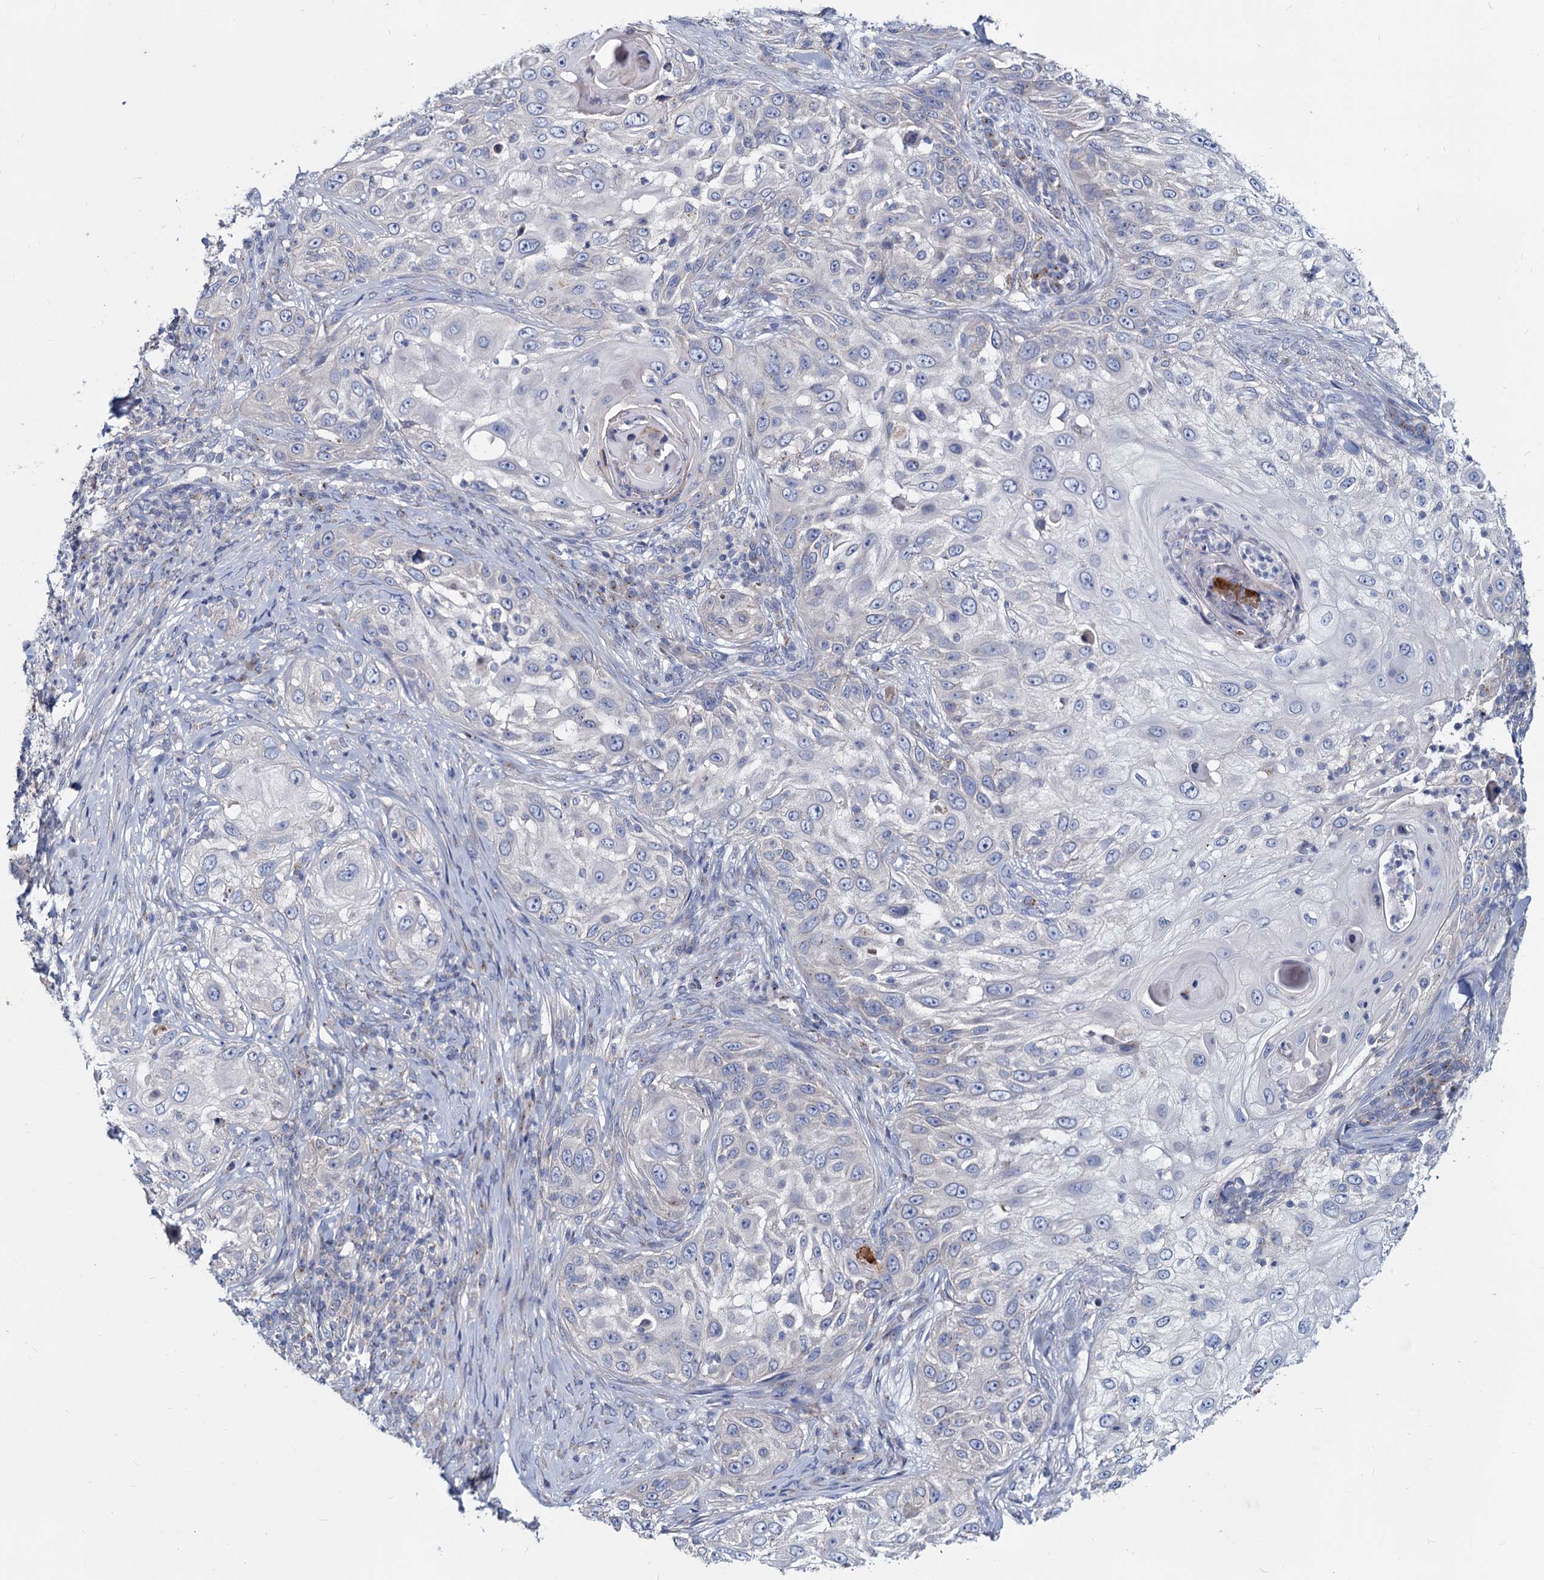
{"staining": {"intensity": "negative", "quantity": "none", "location": "none"}, "tissue": "skin cancer", "cell_type": "Tumor cells", "image_type": "cancer", "snomed": [{"axis": "morphology", "description": "Squamous cell carcinoma, NOS"}, {"axis": "topography", "description": "Skin"}], "caption": "DAB (3,3'-diaminobenzidine) immunohistochemical staining of skin cancer (squamous cell carcinoma) reveals no significant expression in tumor cells. (DAB (3,3'-diaminobenzidine) immunohistochemistry, high magnification).", "gene": "AGBL4", "patient": {"sex": "female", "age": 44}}